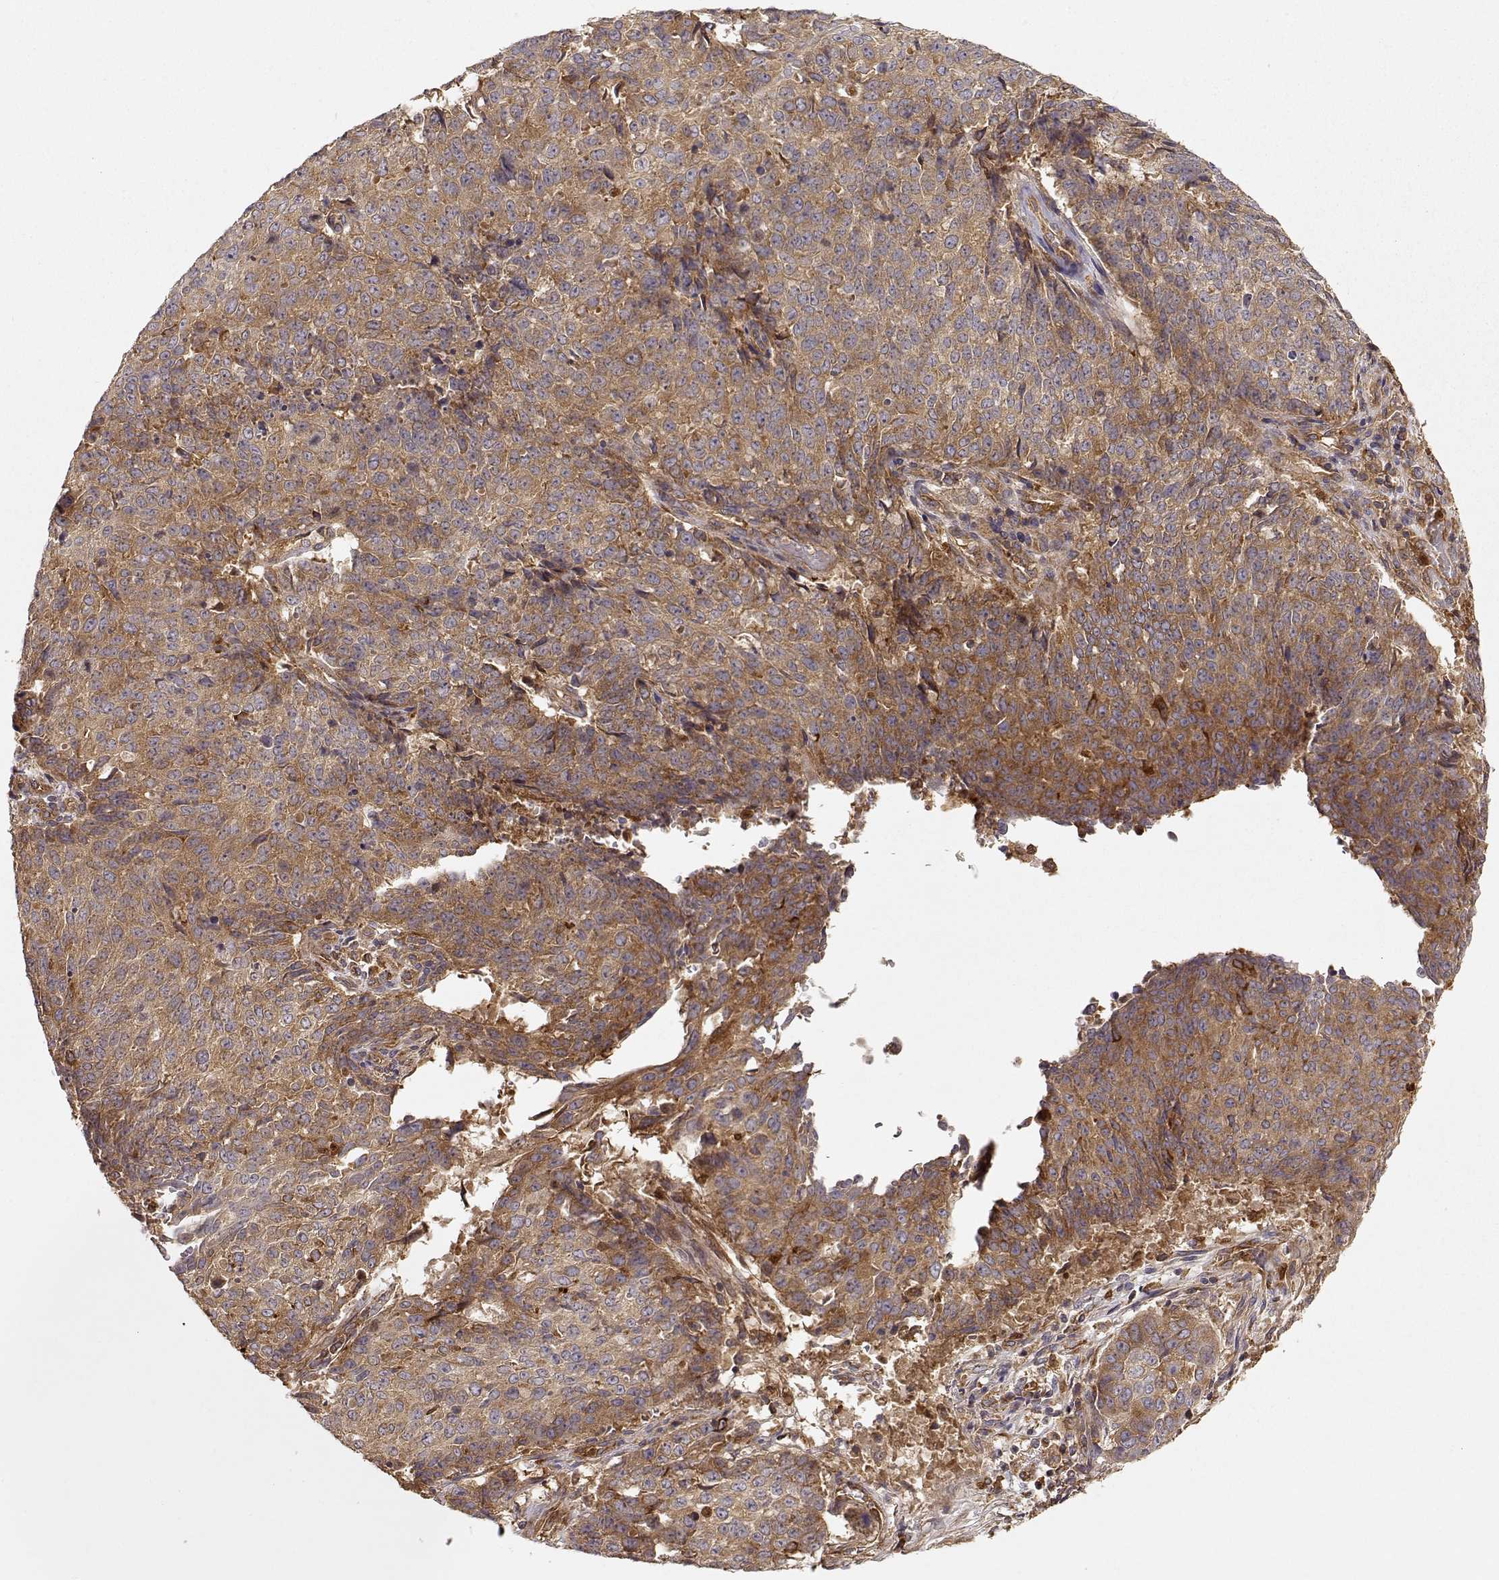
{"staining": {"intensity": "moderate", "quantity": ">75%", "location": "cytoplasmic/membranous"}, "tissue": "lung cancer", "cell_type": "Tumor cells", "image_type": "cancer", "snomed": [{"axis": "morphology", "description": "Normal tissue, NOS"}, {"axis": "morphology", "description": "Squamous cell carcinoma, NOS"}, {"axis": "topography", "description": "Bronchus"}, {"axis": "topography", "description": "Lung"}], "caption": "DAB (3,3'-diaminobenzidine) immunohistochemical staining of lung cancer (squamous cell carcinoma) demonstrates moderate cytoplasmic/membranous protein staining in approximately >75% of tumor cells.", "gene": "ARHGEF2", "patient": {"sex": "male", "age": 64}}